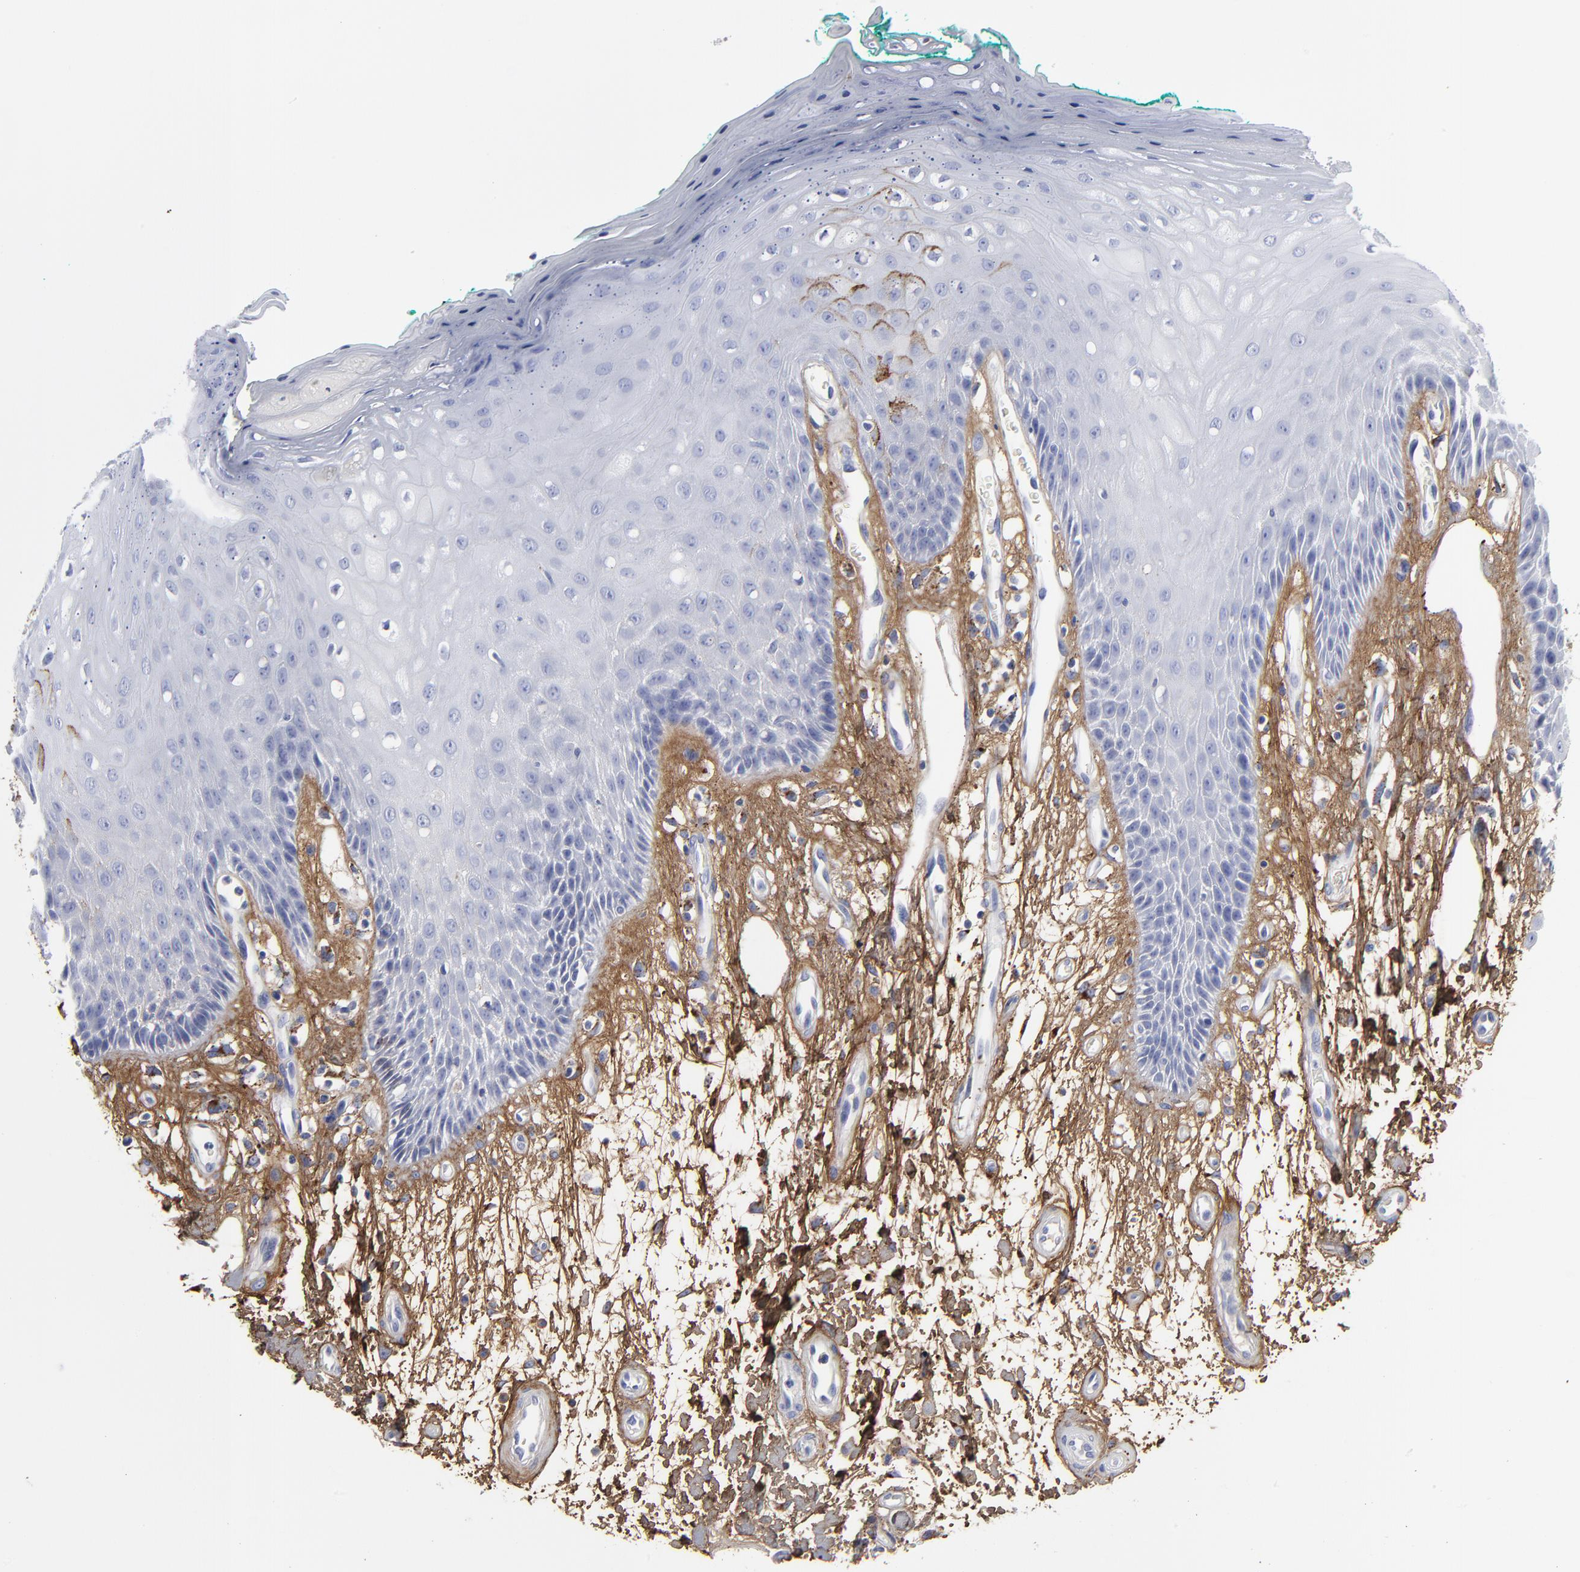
{"staining": {"intensity": "negative", "quantity": "none", "location": "none"}, "tissue": "oral mucosa", "cell_type": "Squamous epithelial cells", "image_type": "normal", "snomed": [{"axis": "morphology", "description": "Normal tissue, NOS"}, {"axis": "morphology", "description": "Squamous cell carcinoma, NOS"}, {"axis": "topography", "description": "Skeletal muscle"}, {"axis": "topography", "description": "Oral tissue"}, {"axis": "topography", "description": "Head-Neck"}], "caption": "An image of oral mucosa stained for a protein displays no brown staining in squamous epithelial cells. Nuclei are stained in blue.", "gene": "DCN", "patient": {"sex": "female", "age": 84}}